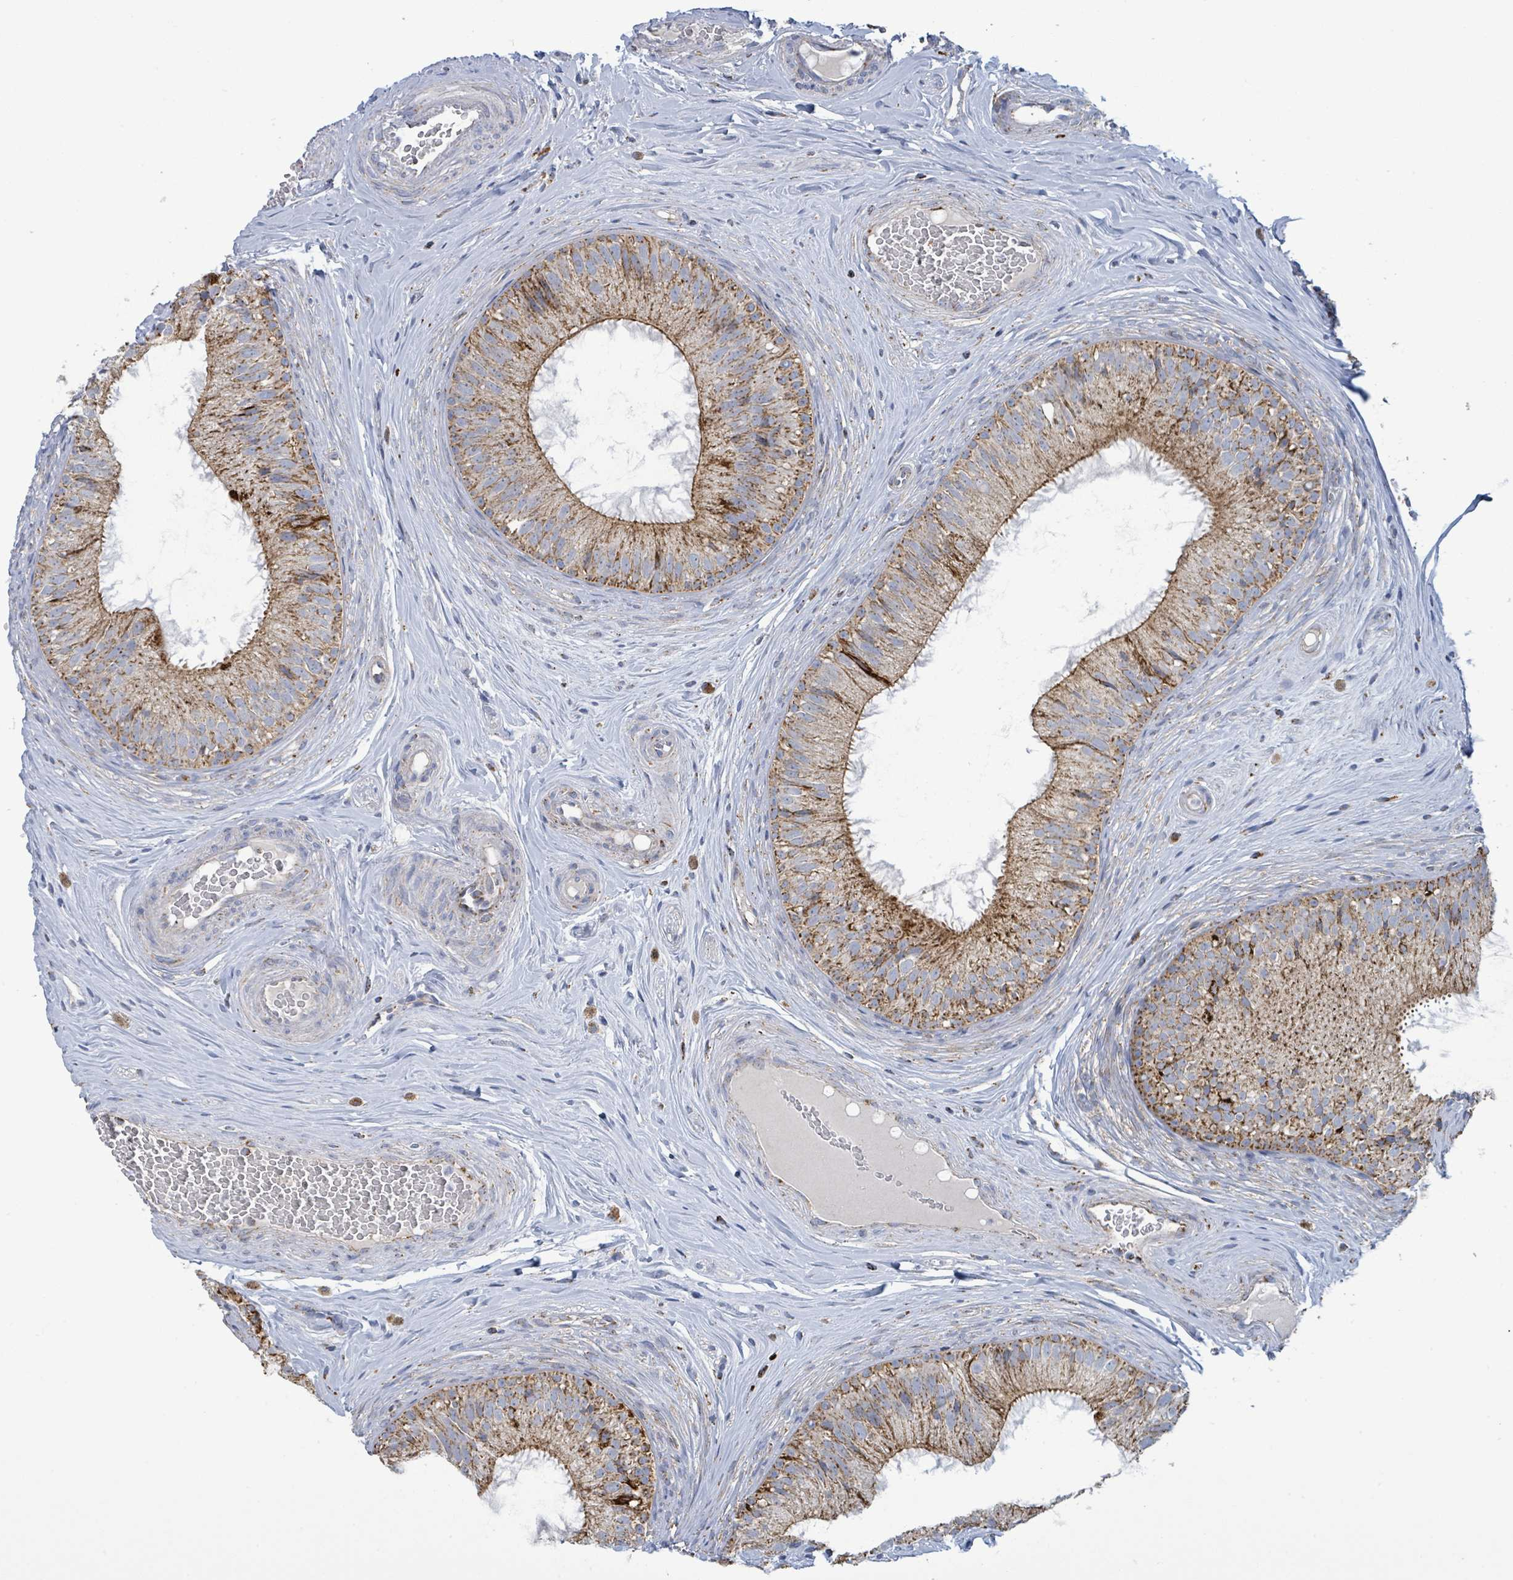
{"staining": {"intensity": "strong", "quantity": ">75%", "location": "cytoplasmic/membranous"}, "tissue": "epididymis", "cell_type": "Glandular cells", "image_type": "normal", "snomed": [{"axis": "morphology", "description": "Normal tissue, NOS"}, {"axis": "topography", "description": "Epididymis"}], "caption": "Glandular cells reveal high levels of strong cytoplasmic/membranous positivity in approximately >75% of cells in benign human epididymis.", "gene": "SUCLG2", "patient": {"sex": "male", "age": 34}}